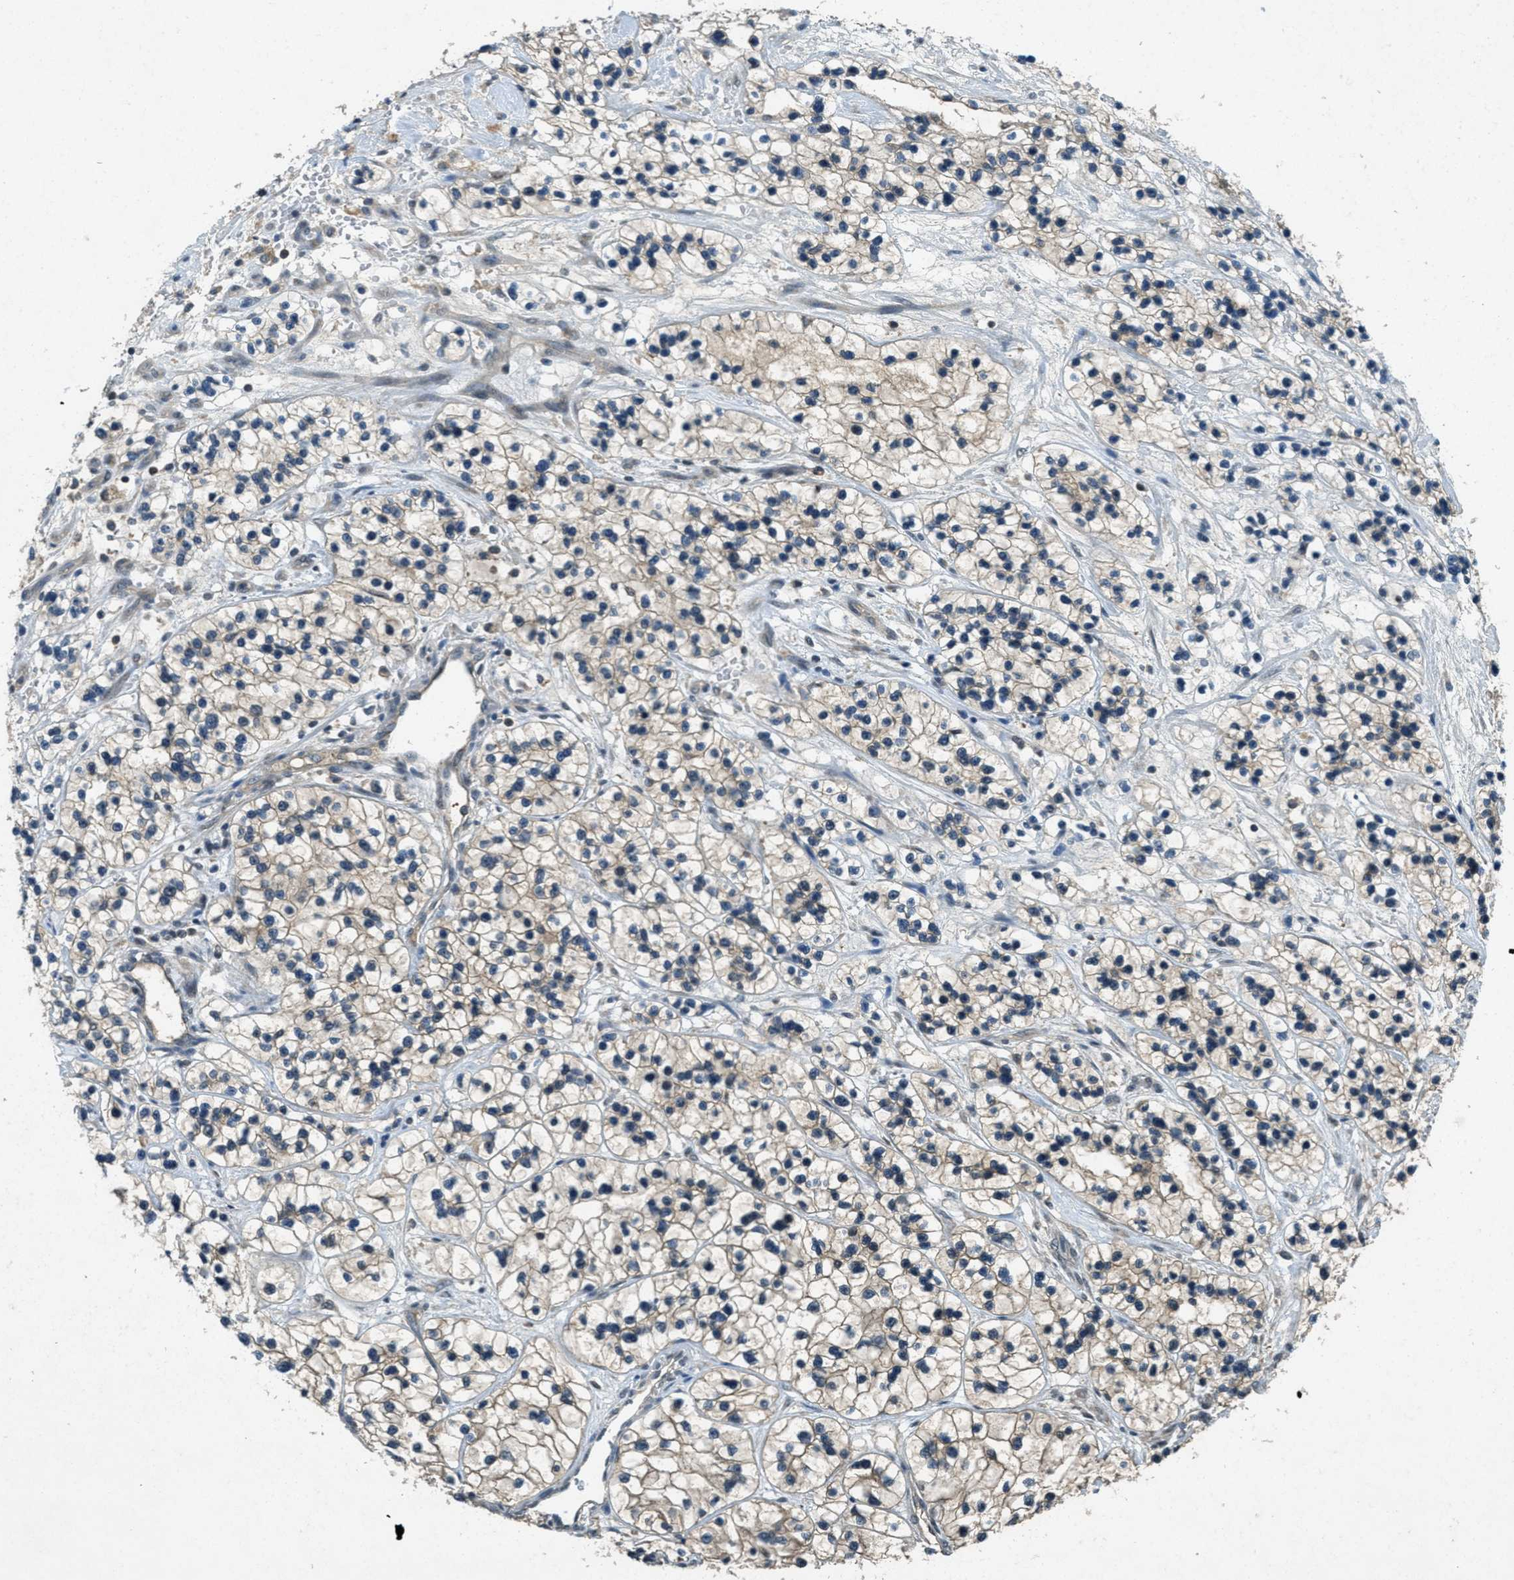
{"staining": {"intensity": "weak", "quantity": "25%-75%", "location": "cytoplasmic/membranous"}, "tissue": "renal cancer", "cell_type": "Tumor cells", "image_type": "cancer", "snomed": [{"axis": "morphology", "description": "Adenocarcinoma, NOS"}, {"axis": "topography", "description": "Kidney"}], "caption": "Renal cancer (adenocarcinoma) stained for a protein displays weak cytoplasmic/membranous positivity in tumor cells.", "gene": "DUSP6", "patient": {"sex": "female", "age": 57}}